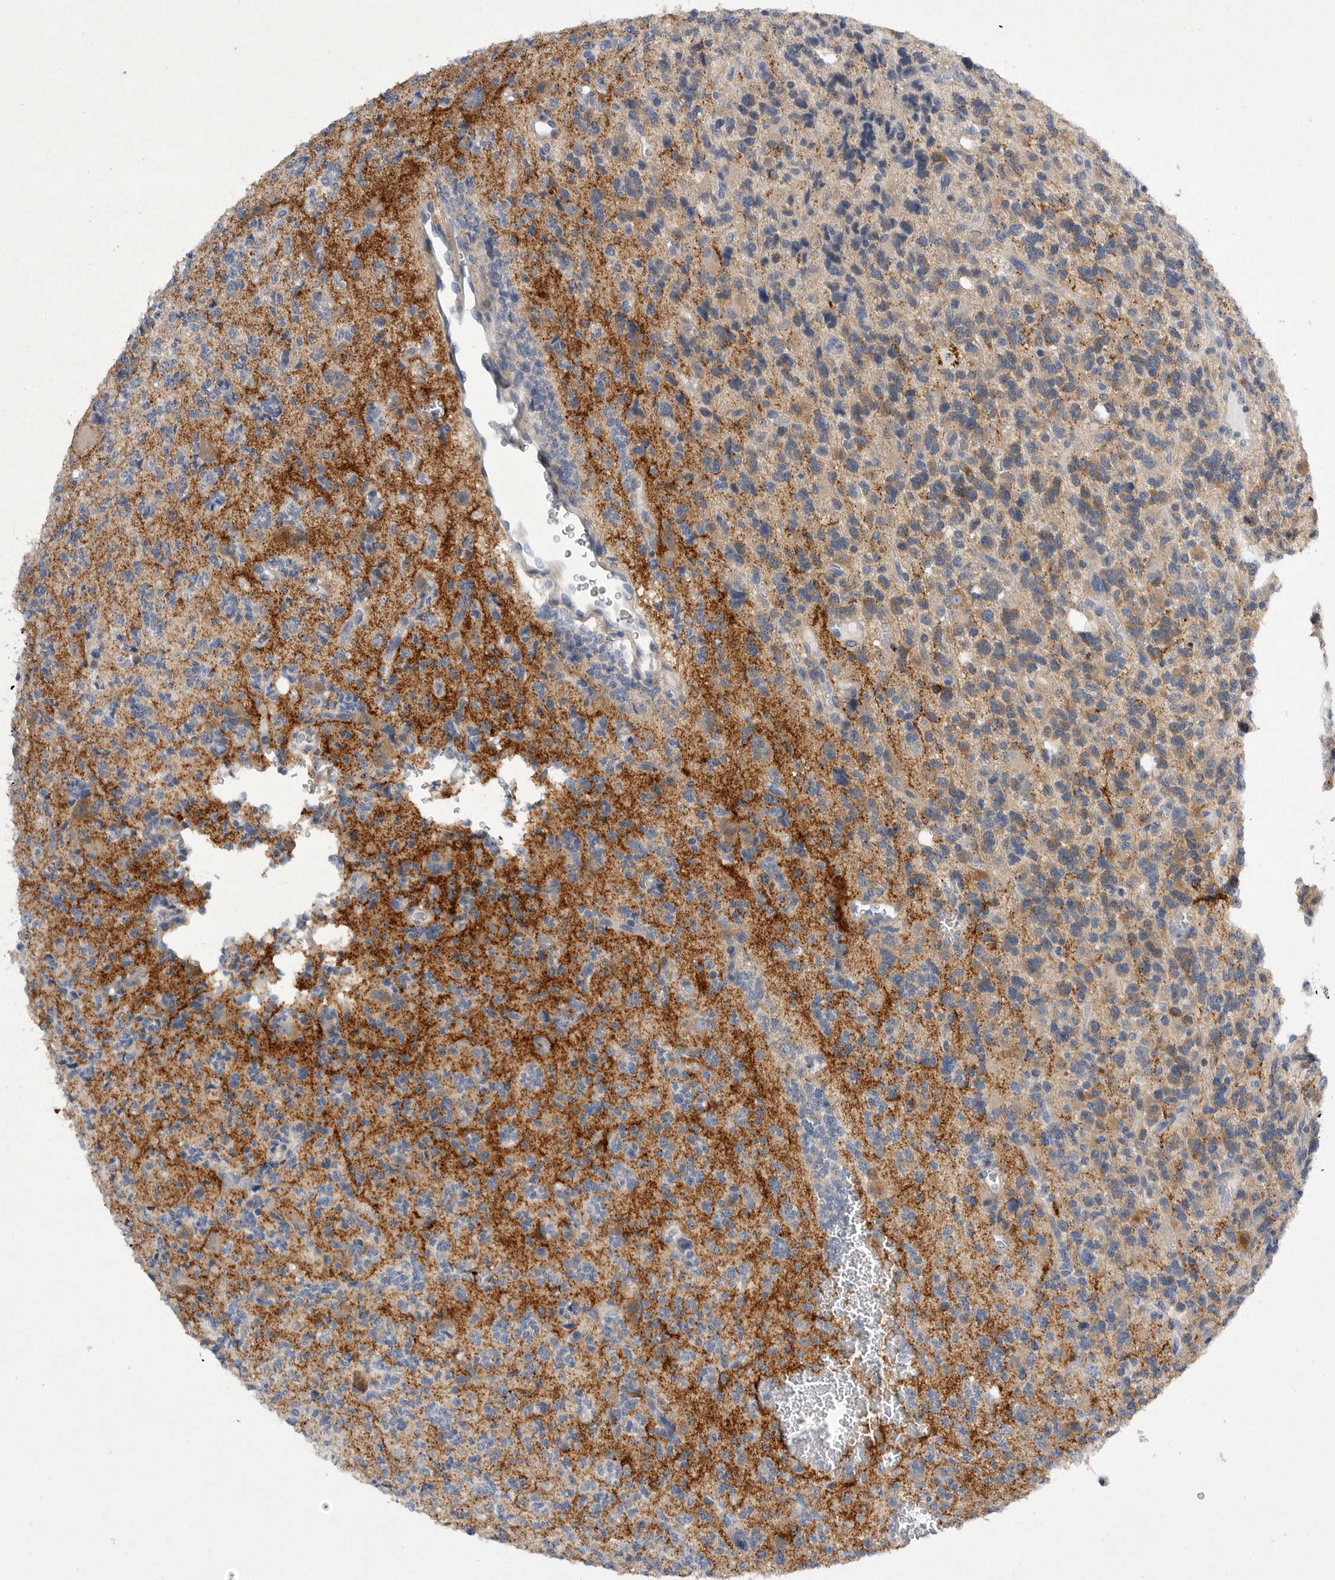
{"staining": {"intensity": "weak", "quantity": "<25%", "location": "cytoplasmic/membranous"}, "tissue": "glioma", "cell_type": "Tumor cells", "image_type": "cancer", "snomed": [{"axis": "morphology", "description": "Glioma, malignant, High grade"}, {"axis": "topography", "description": "Brain"}], "caption": "The micrograph demonstrates no significant positivity in tumor cells of glioma.", "gene": "EDEM3", "patient": {"sex": "female", "age": 62}}